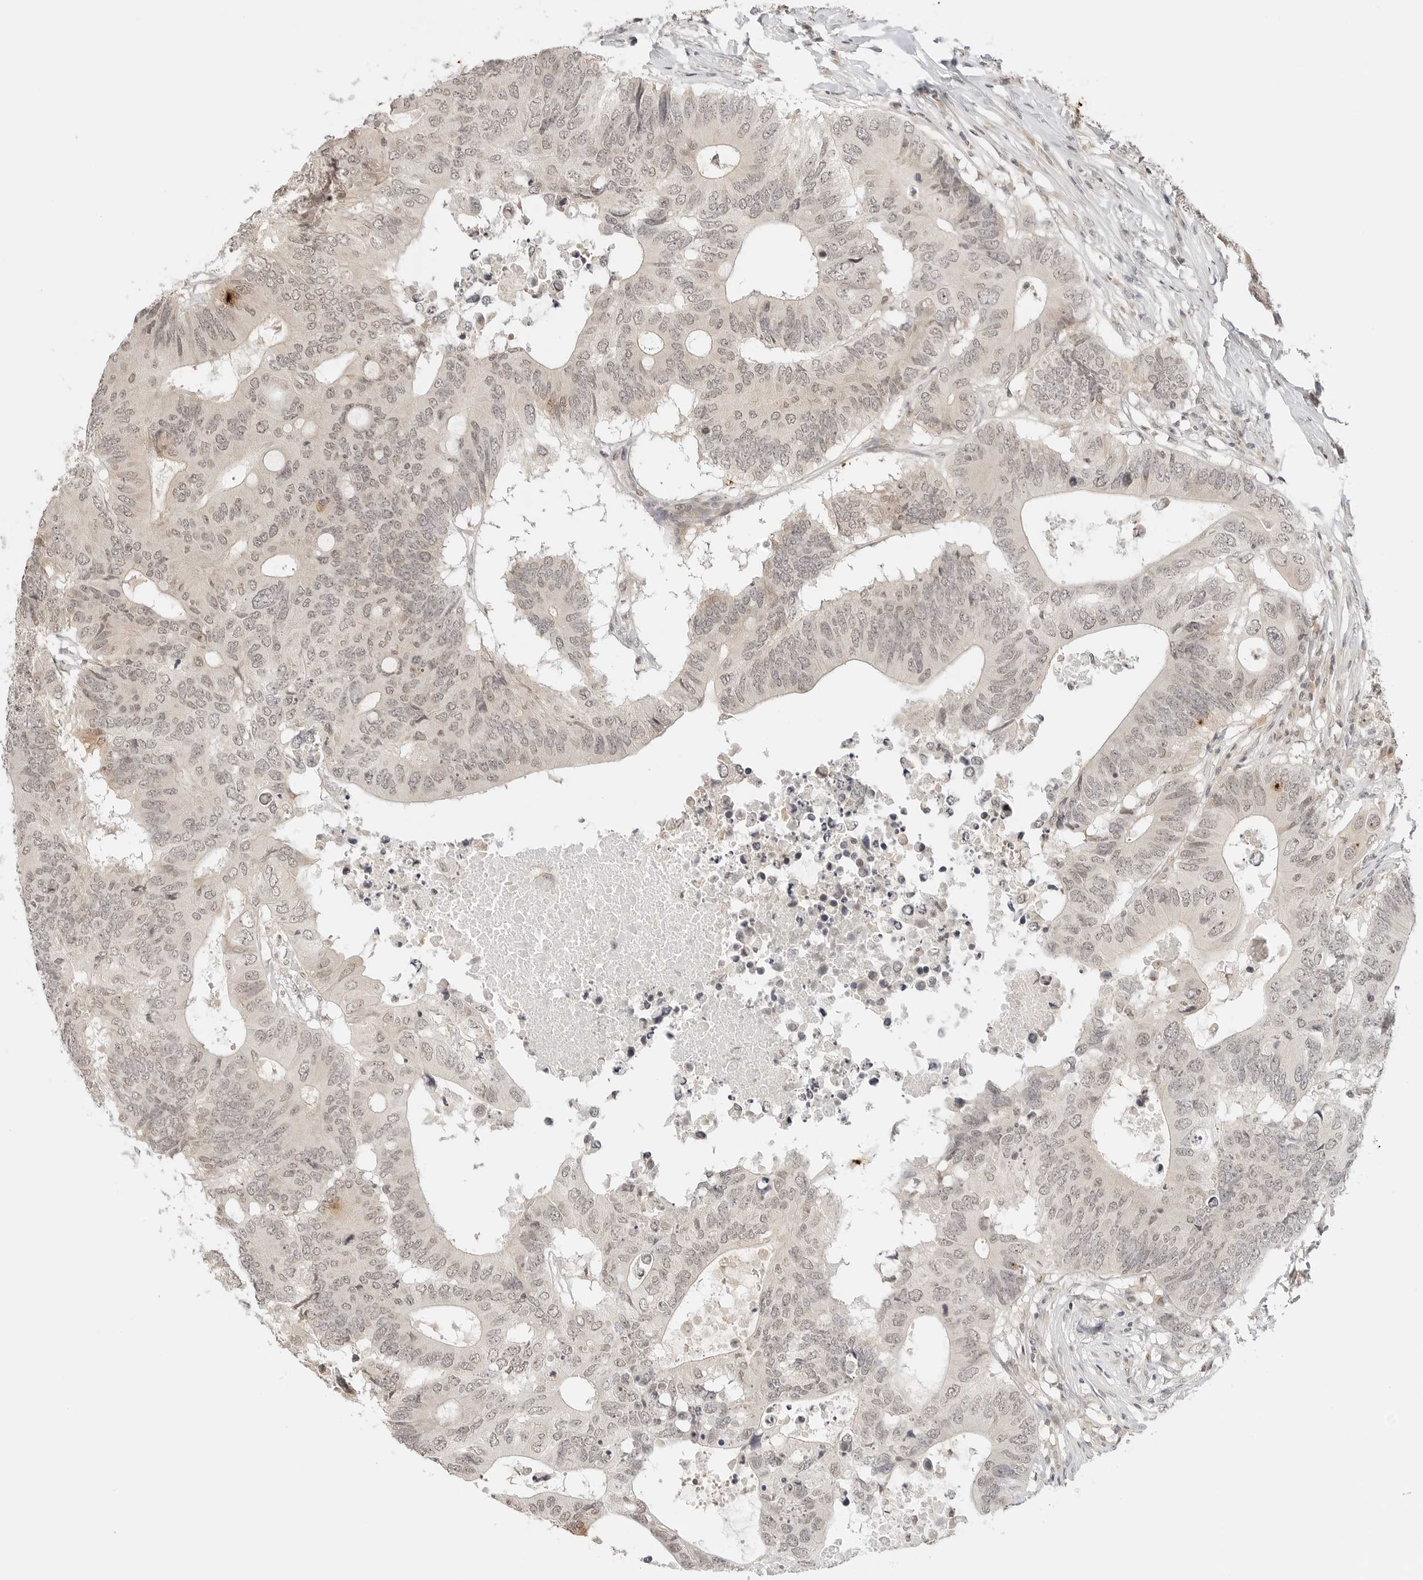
{"staining": {"intensity": "weak", "quantity": "25%-75%", "location": "nuclear"}, "tissue": "colorectal cancer", "cell_type": "Tumor cells", "image_type": "cancer", "snomed": [{"axis": "morphology", "description": "Adenocarcinoma, NOS"}, {"axis": "topography", "description": "Colon"}], "caption": "High-magnification brightfield microscopy of adenocarcinoma (colorectal) stained with DAB (3,3'-diaminobenzidine) (brown) and counterstained with hematoxylin (blue). tumor cells exhibit weak nuclear staining is appreciated in approximately25%-75% of cells. The staining is performed using DAB brown chromogen to label protein expression. The nuclei are counter-stained blue using hematoxylin.", "gene": "GPR34", "patient": {"sex": "male", "age": 71}}